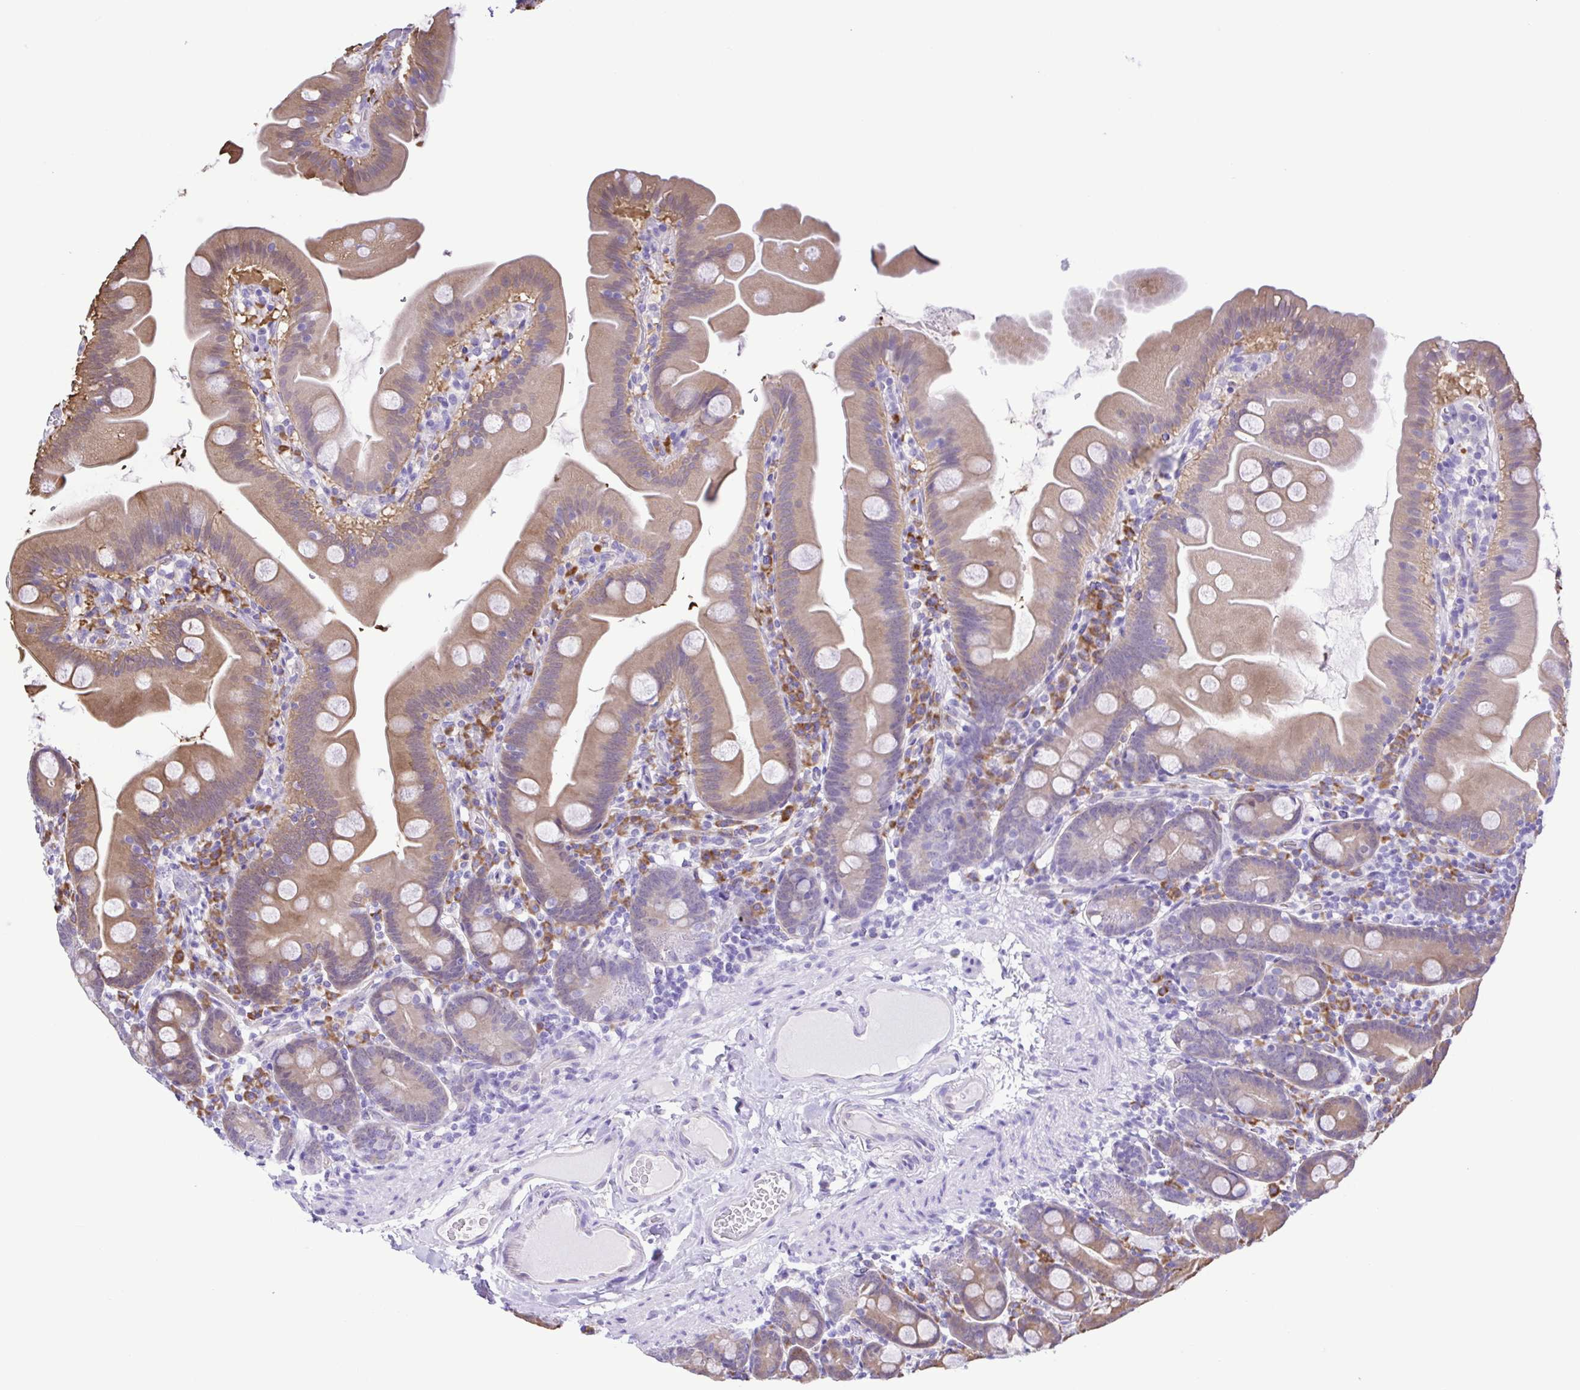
{"staining": {"intensity": "moderate", "quantity": "25%-75%", "location": "cytoplasmic/membranous"}, "tissue": "small intestine", "cell_type": "Glandular cells", "image_type": "normal", "snomed": [{"axis": "morphology", "description": "Normal tissue, NOS"}, {"axis": "topography", "description": "Small intestine"}], "caption": "Small intestine stained for a protein reveals moderate cytoplasmic/membranous positivity in glandular cells. Nuclei are stained in blue.", "gene": "GPR17", "patient": {"sex": "female", "age": 68}}